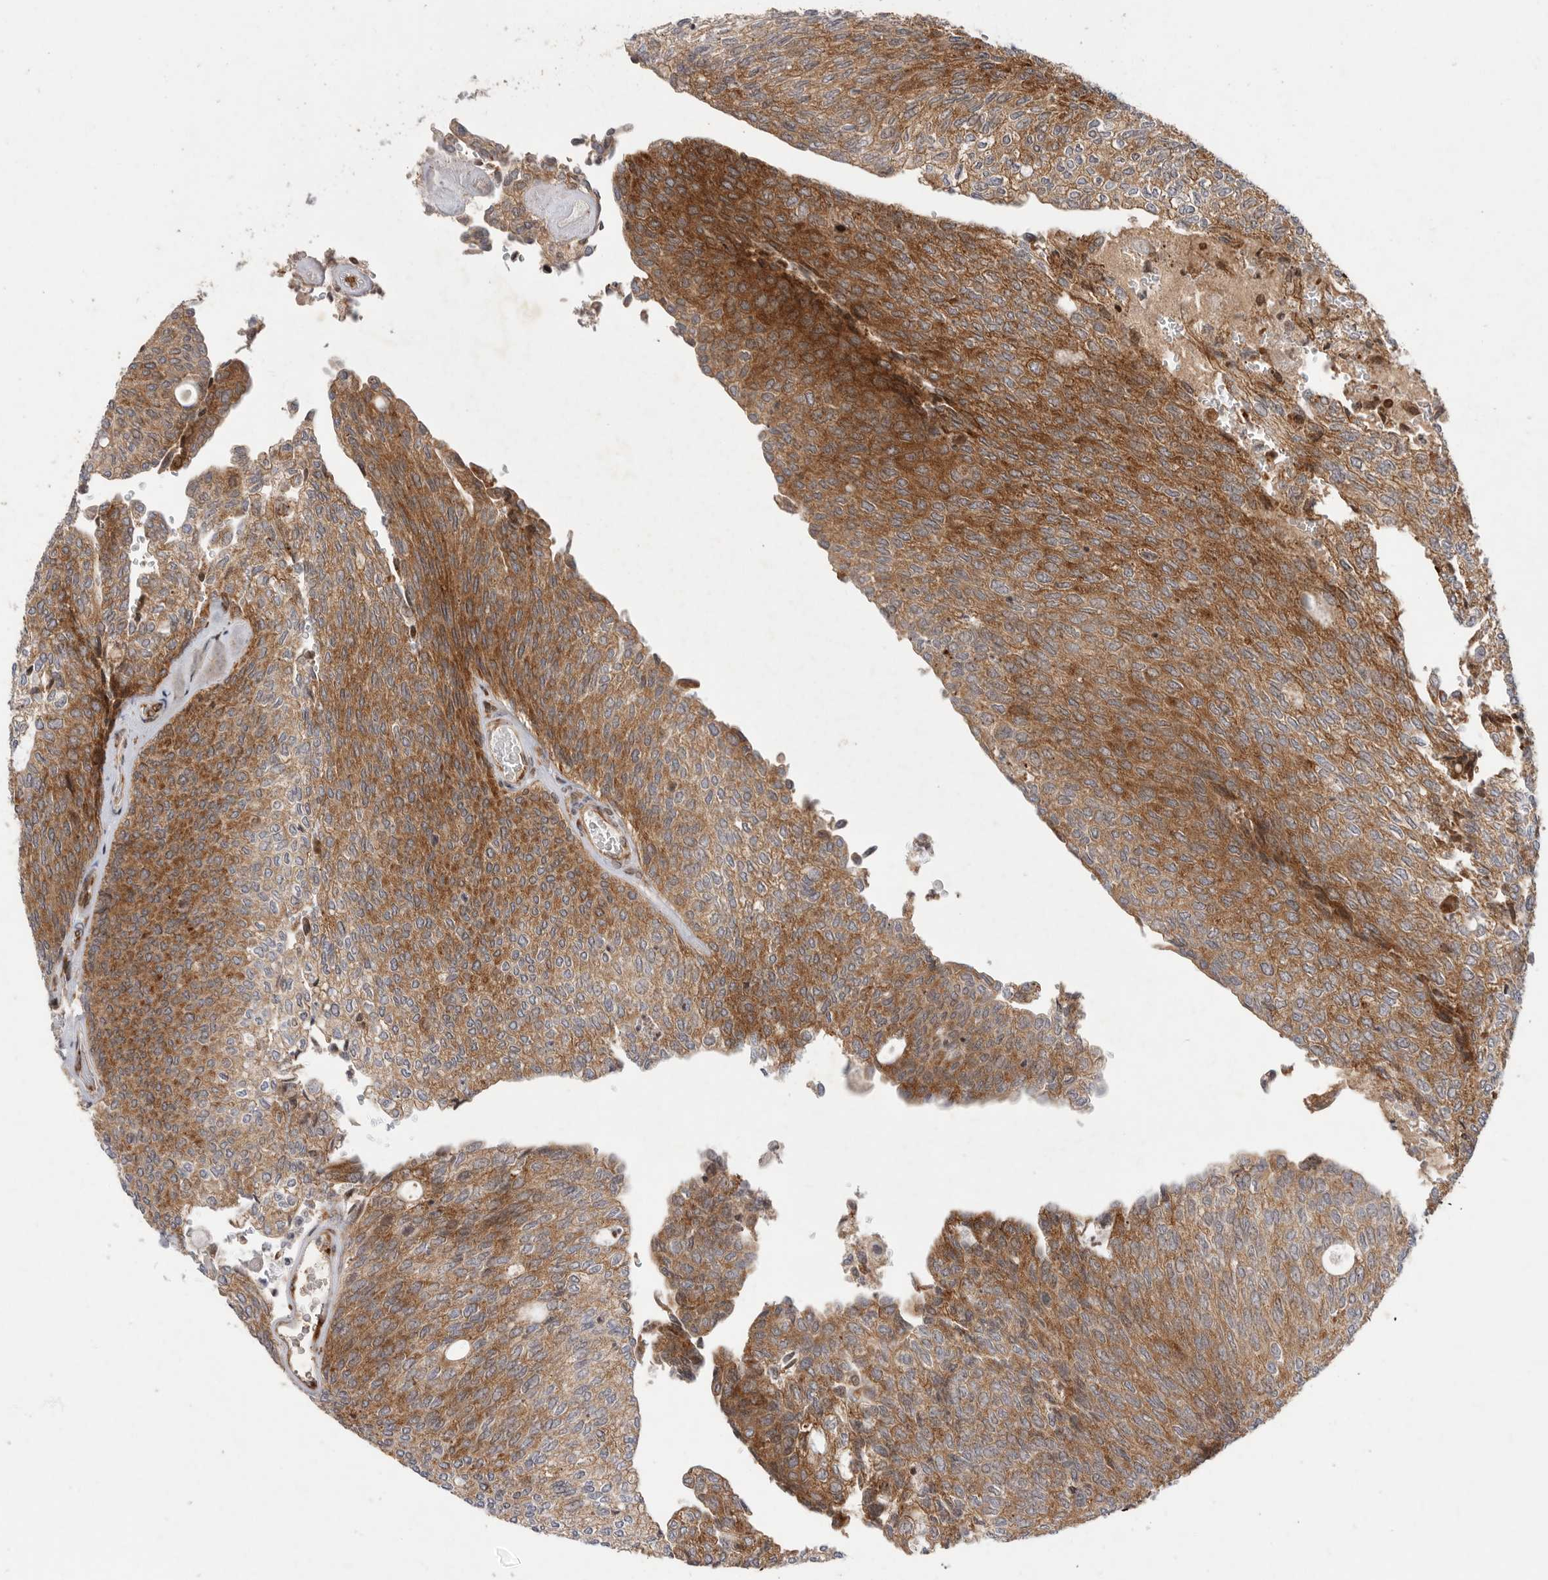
{"staining": {"intensity": "moderate", "quantity": ">75%", "location": "cytoplasmic/membranous"}, "tissue": "urothelial cancer", "cell_type": "Tumor cells", "image_type": "cancer", "snomed": [{"axis": "morphology", "description": "Urothelial carcinoma, Low grade"}, {"axis": "topography", "description": "Urinary bladder"}], "caption": "Immunohistochemistry image of neoplastic tissue: human low-grade urothelial carcinoma stained using IHC shows medium levels of moderate protein expression localized specifically in the cytoplasmic/membranous of tumor cells, appearing as a cytoplasmic/membranous brown color.", "gene": "FZD3", "patient": {"sex": "female", "age": 79}}